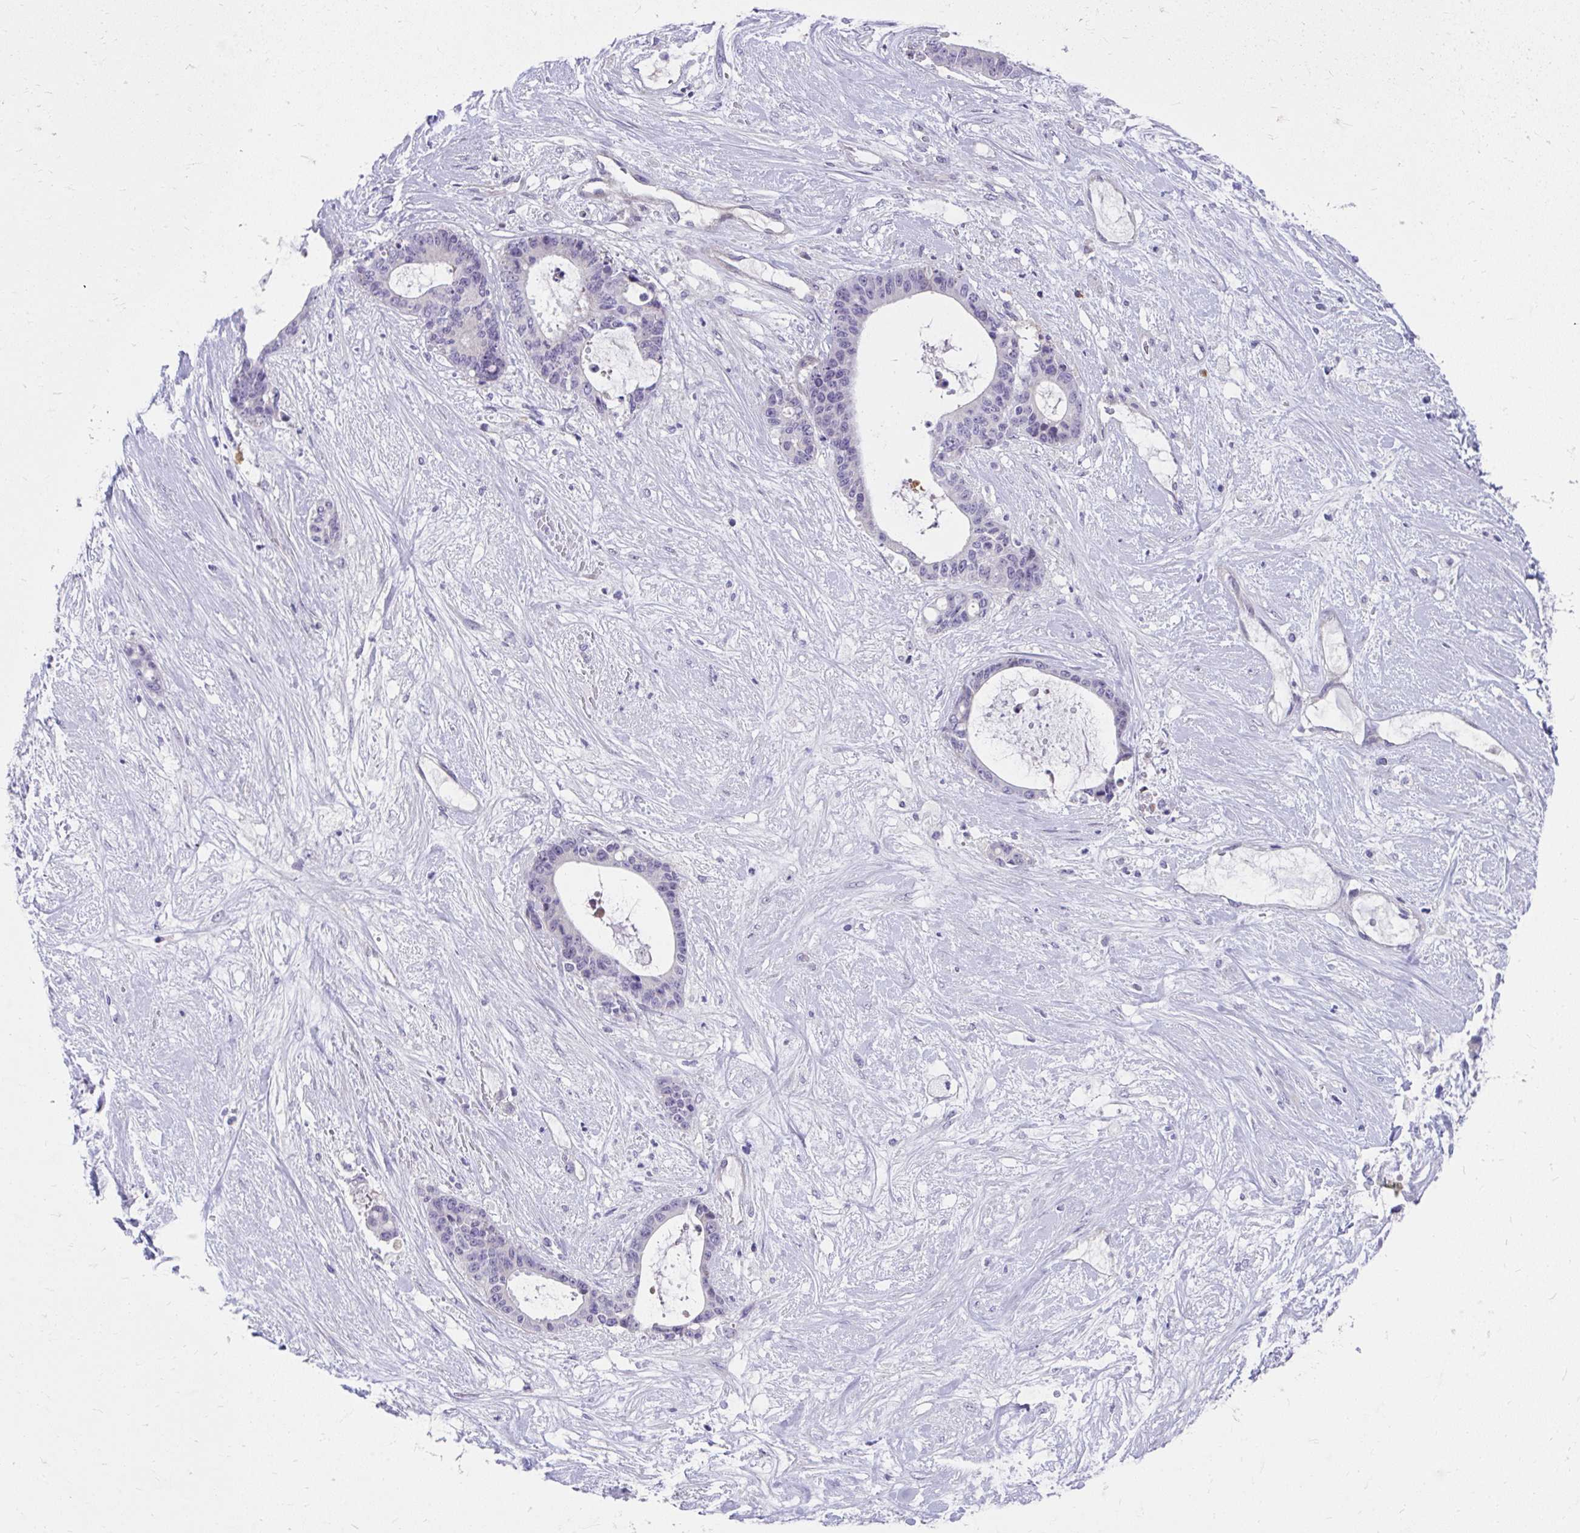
{"staining": {"intensity": "negative", "quantity": "none", "location": "none"}, "tissue": "liver cancer", "cell_type": "Tumor cells", "image_type": "cancer", "snomed": [{"axis": "morphology", "description": "Normal tissue, NOS"}, {"axis": "morphology", "description": "Cholangiocarcinoma"}, {"axis": "topography", "description": "Liver"}, {"axis": "topography", "description": "Peripheral nerve tissue"}], "caption": "This image is of cholangiocarcinoma (liver) stained with IHC to label a protein in brown with the nuclei are counter-stained blue. There is no expression in tumor cells. Nuclei are stained in blue.", "gene": "SLAMF7", "patient": {"sex": "female", "age": 73}}